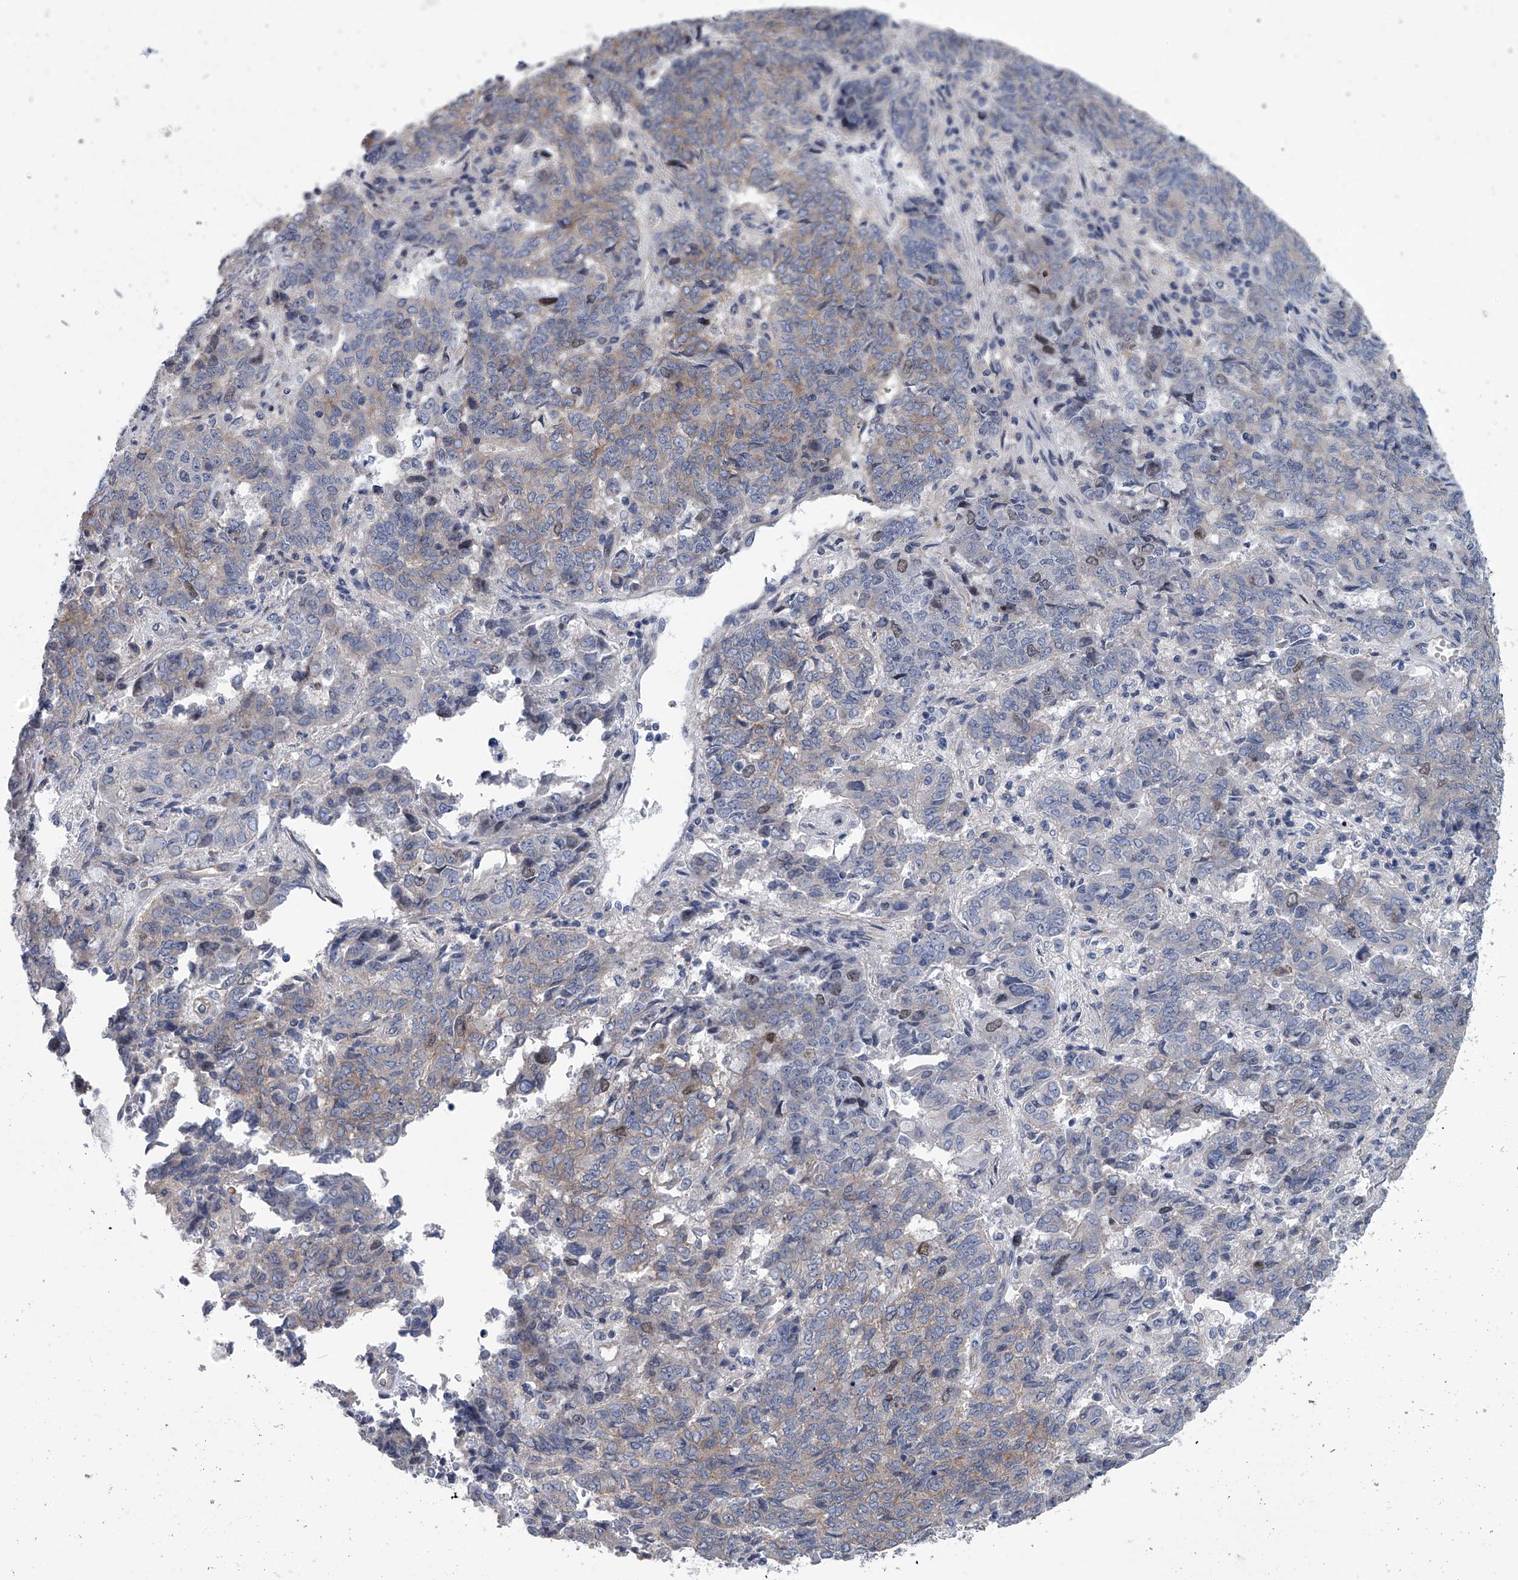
{"staining": {"intensity": "weak", "quantity": "<25%", "location": "cytoplasmic/membranous,nuclear"}, "tissue": "endometrial cancer", "cell_type": "Tumor cells", "image_type": "cancer", "snomed": [{"axis": "morphology", "description": "Adenocarcinoma, NOS"}, {"axis": "topography", "description": "Endometrium"}], "caption": "The histopathology image shows no staining of tumor cells in adenocarcinoma (endometrial).", "gene": "ABCG1", "patient": {"sex": "female", "age": 80}}